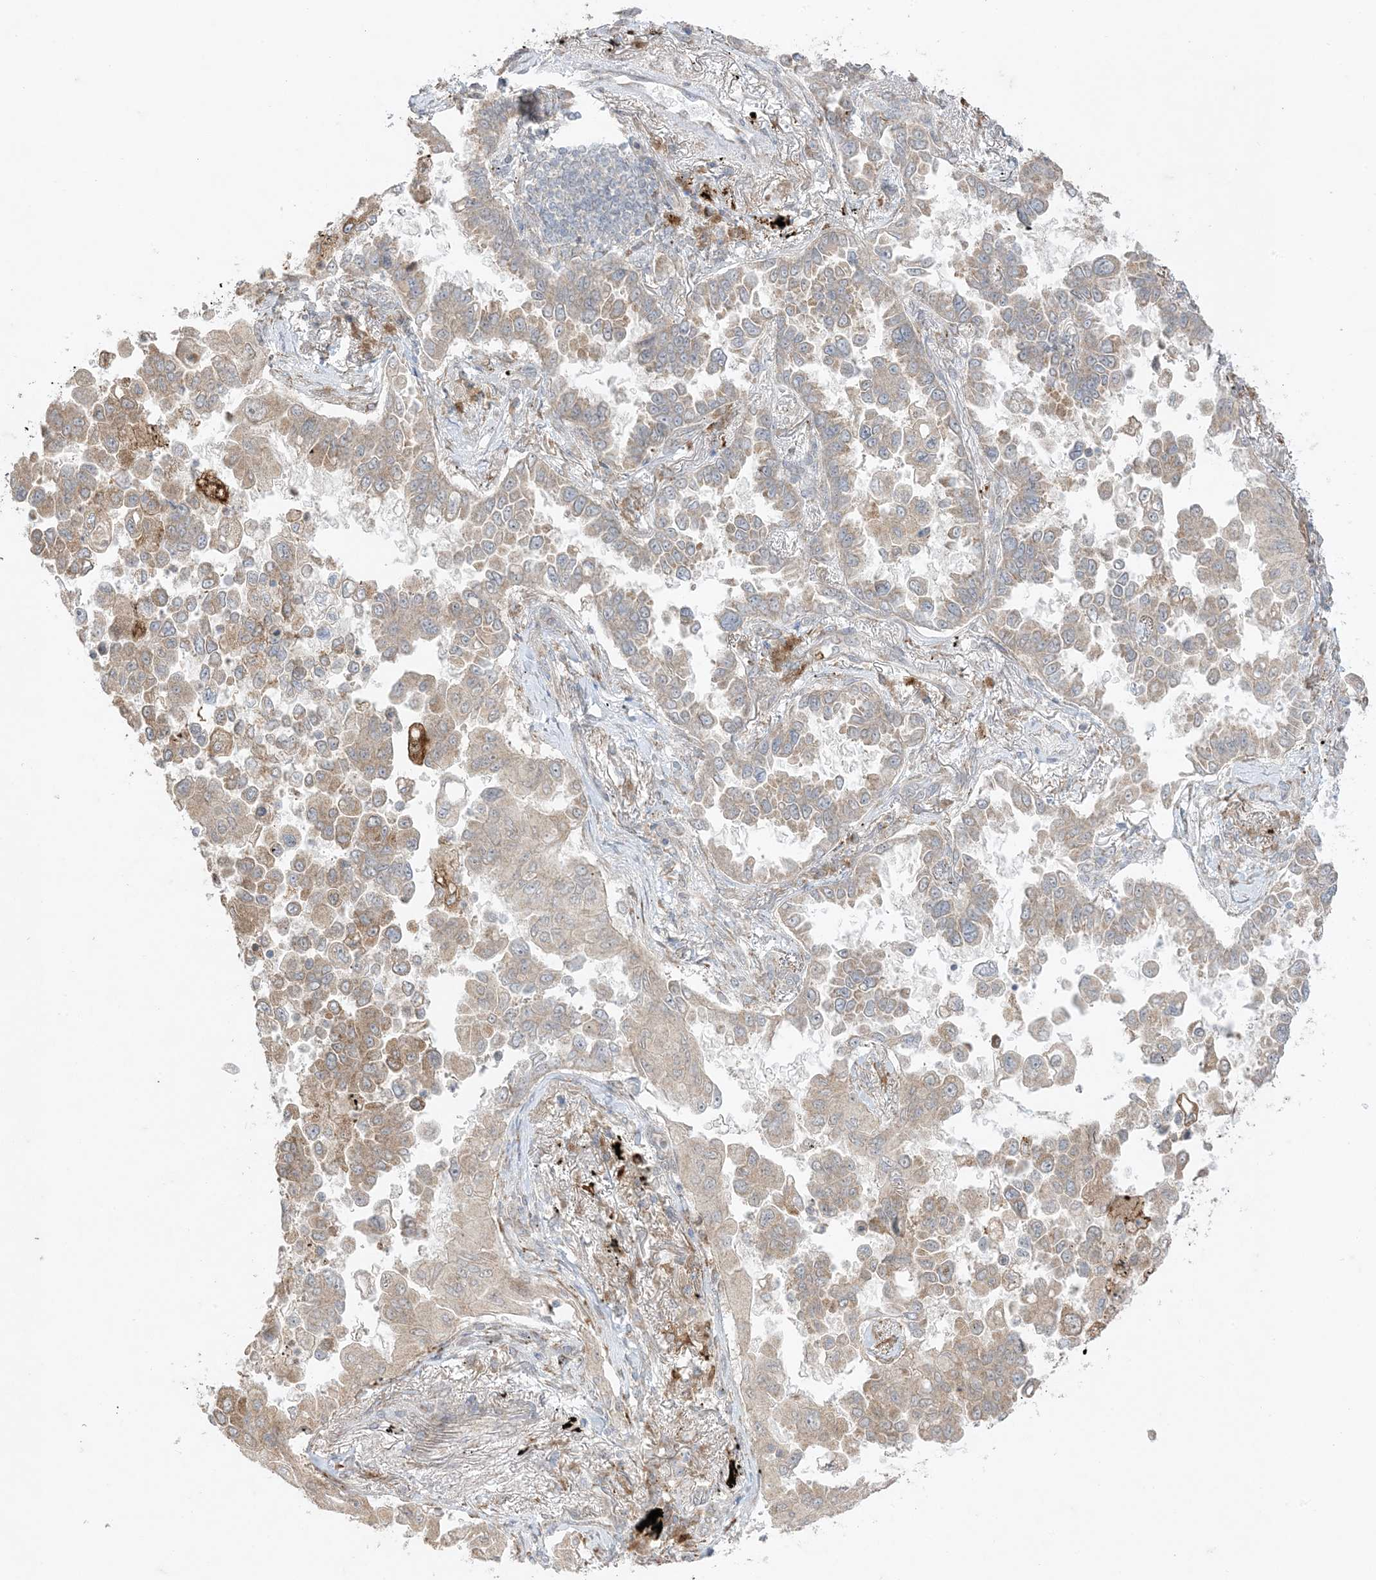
{"staining": {"intensity": "moderate", "quantity": "25%-75%", "location": "cytoplasmic/membranous"}, "tissue": "lung cancer", "cell_type": "Tumor cells", "image_type": "cancer", "snomed": [{"axis": "morphology", "description": "Adenocarcinoma, NOS"}, {"axis": "topography", "description": "Lung"}], "caption": "A photomicrograph showing moderate cytoplasmic/membranous expression in about 25%-75% of tumor cells in lung adenocarcinoma, as visualized by brown immunohistochemical staining.", "gene": "ODC1", "patient": {"sex": "female", "age": 67}}